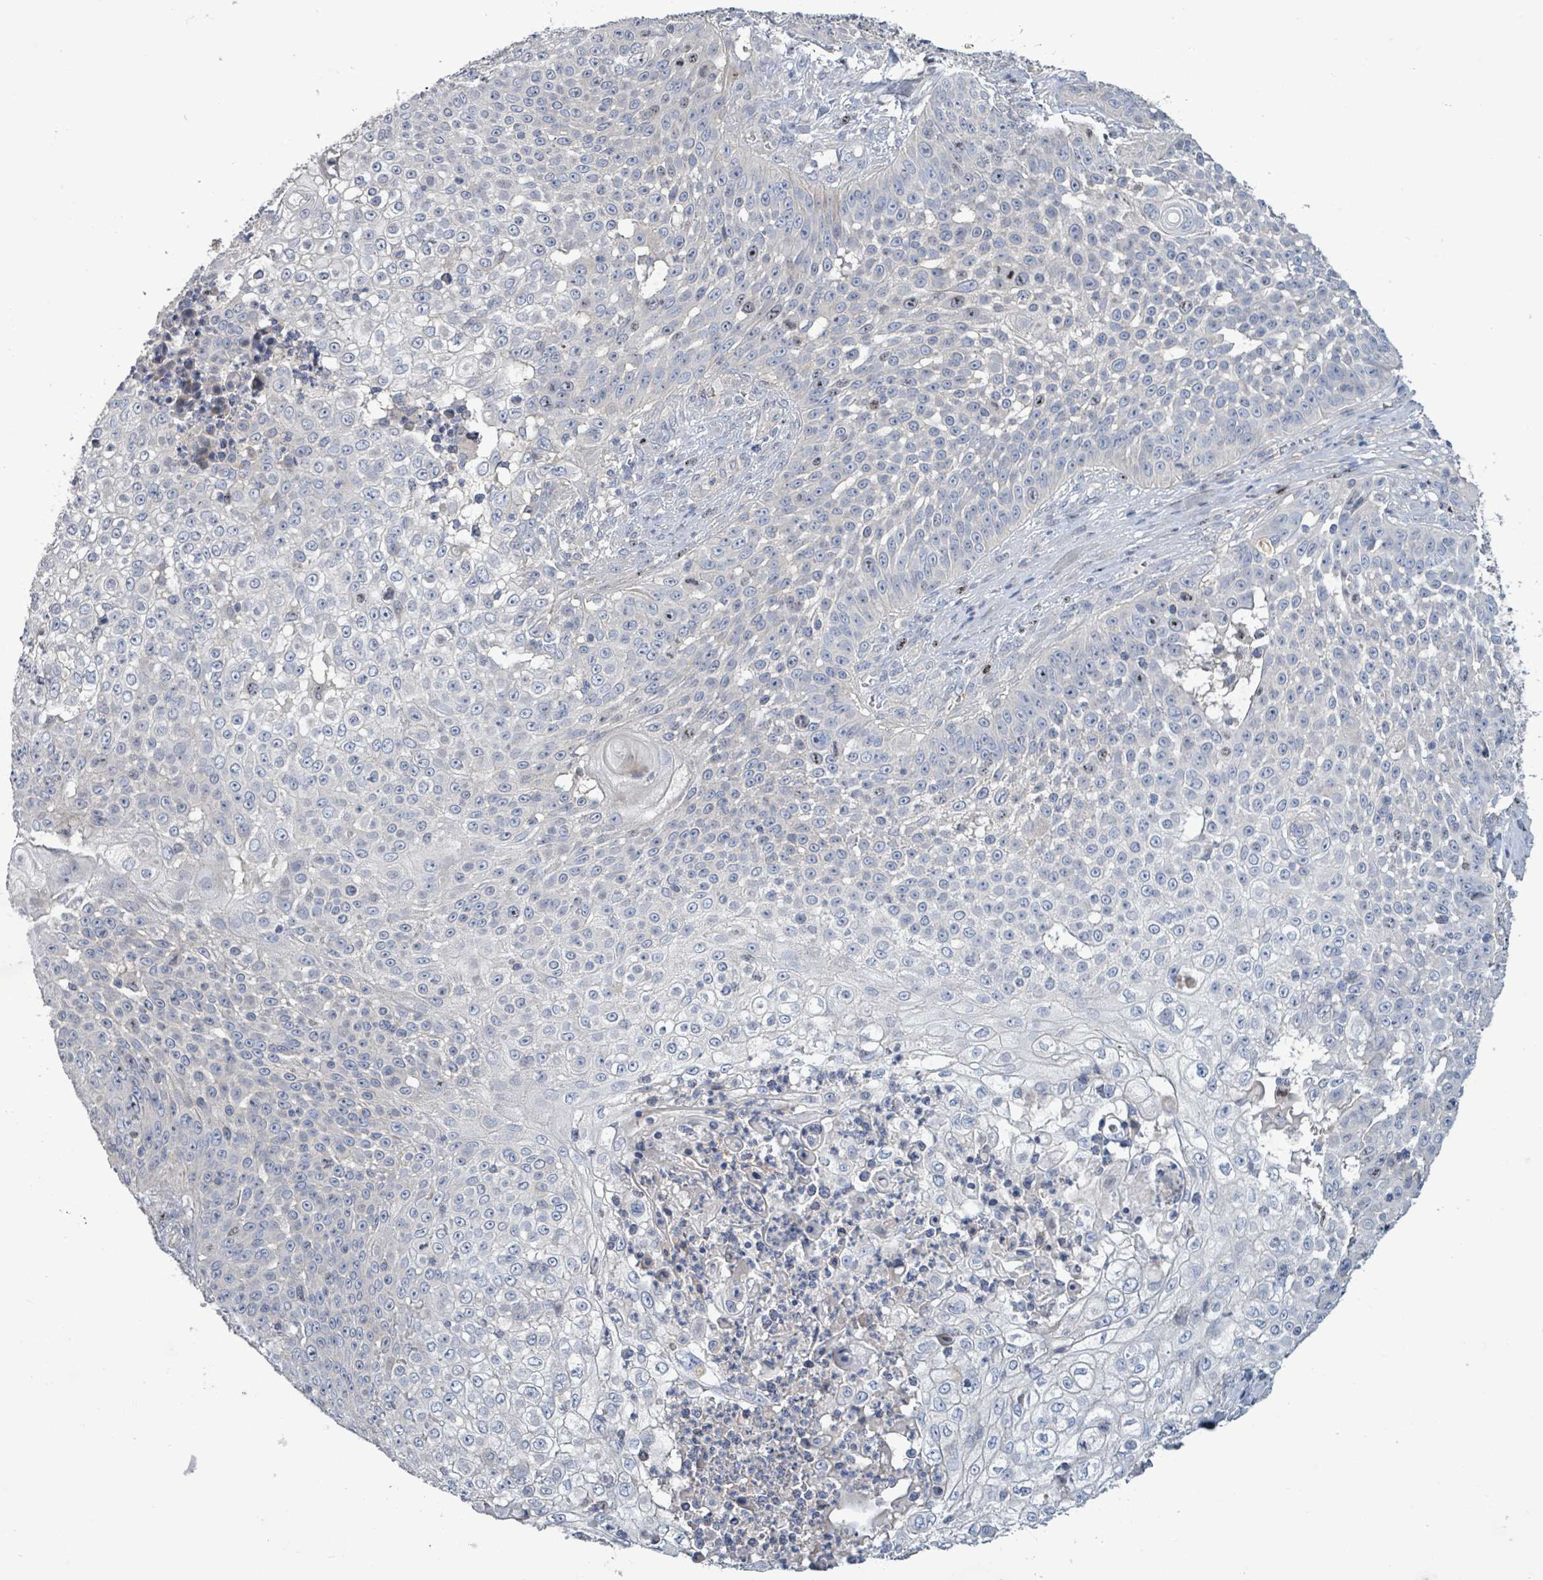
{"staining": {"intensity": "weak", "quantity": "<25%", "location": "nuclear"}, "tissue": "skin cancer", "cell_type": "Tumor cells", "image_type": "cancer", "snomed": [{"axis": "morphology", "description": "Squamous cell carcinoma, NOS"}, {"axis": "topography", "description": "Skin"}], "caption": "Protein analysis of squamous cell carcinoma (skin) shows no significant expression in tumor cells.", "gene": "KRAS", "patient": {"sex": "male", "age": 24}}